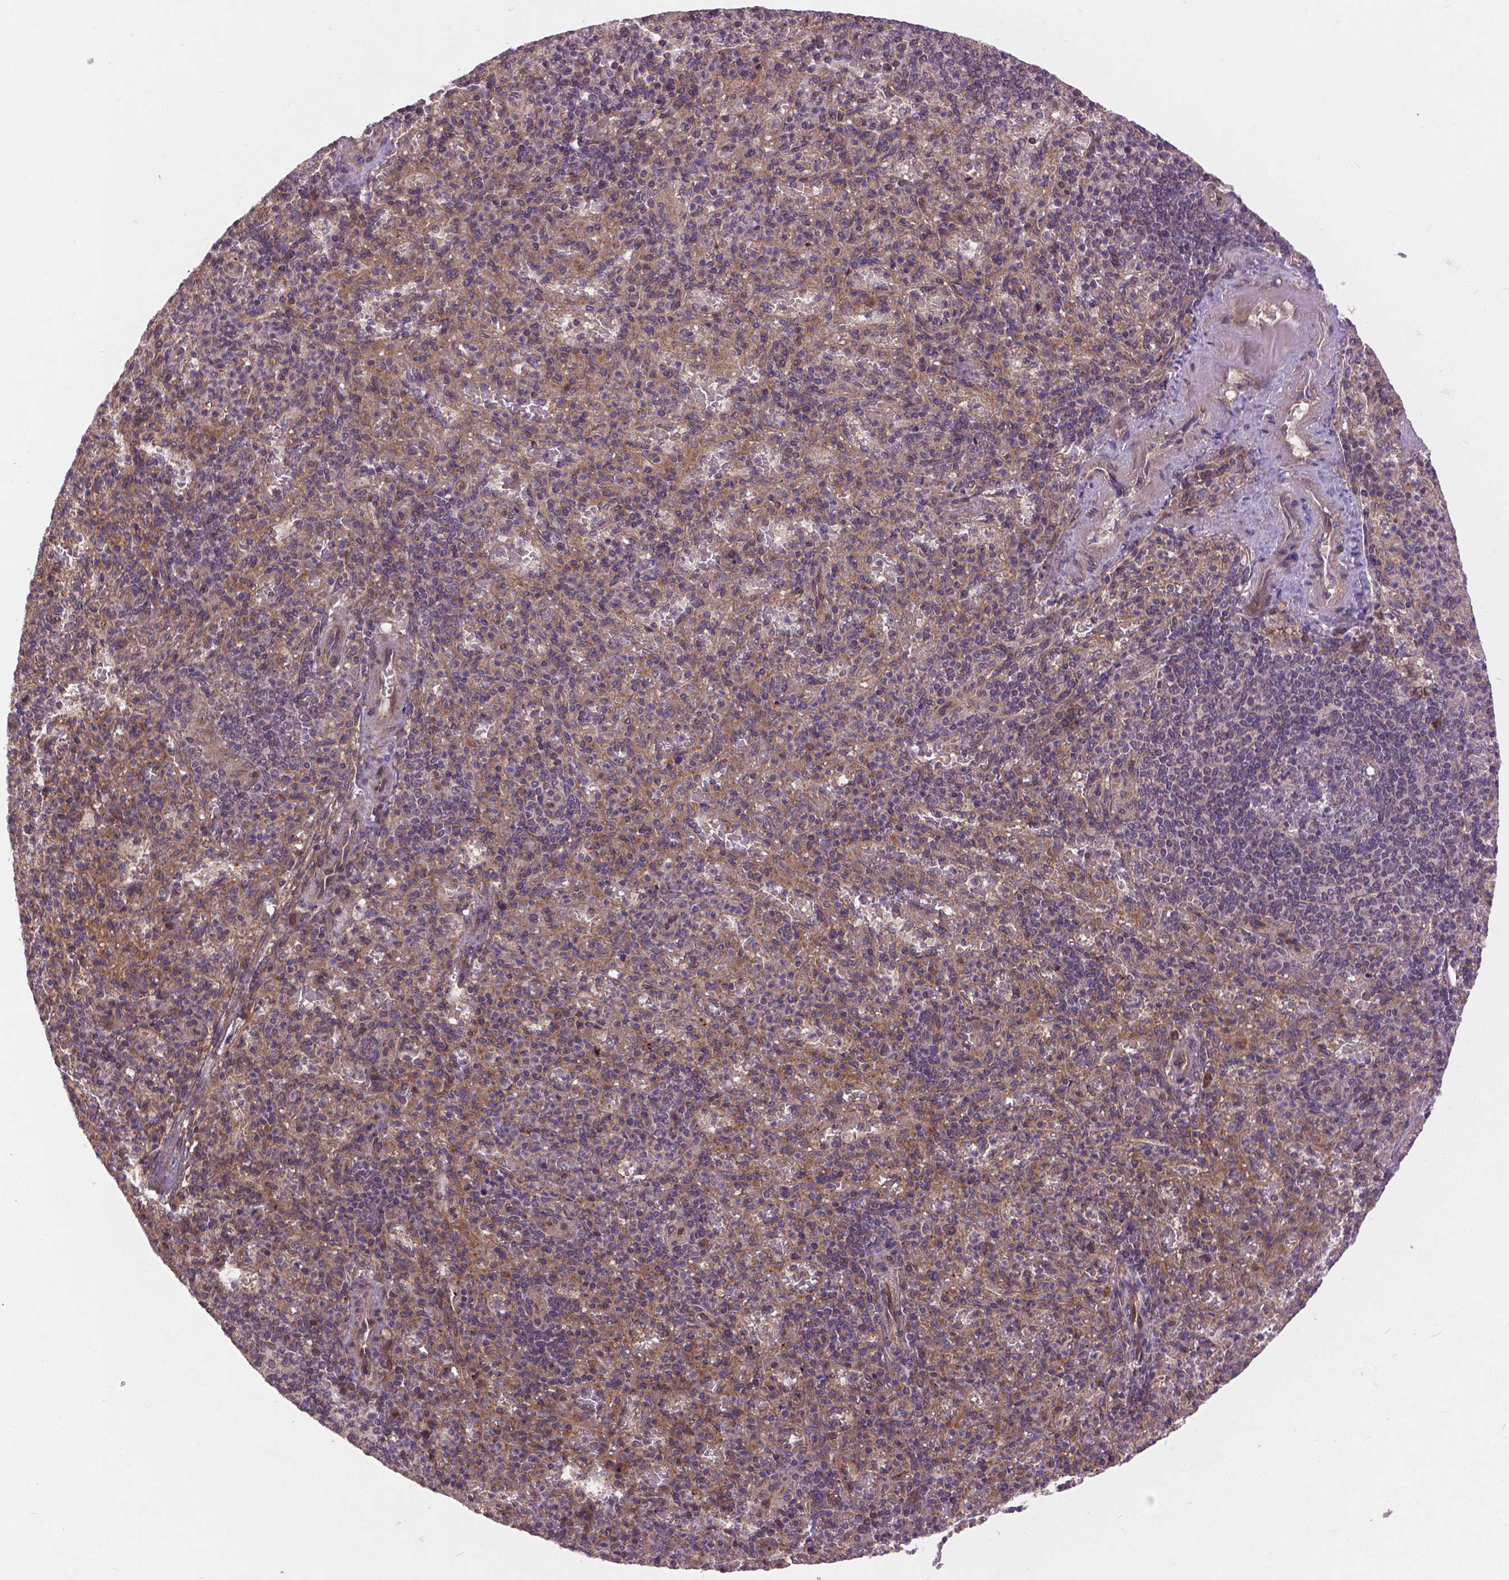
{"staining": {"intensity": "moderate", "quantity": ">75%", "location": "cytoplasmic/membranous"}, "tissue": "spleen", "cell_type": "Cells in red pulp", "image_type": "normal", "snomed": [{"axis": "morphology", "description": "Normal tissue, NOS"}, {"axis": "topography", "description": "Spleen"}], "caption": "Moderate cytoplasmic/membranous expression for a protein is present in approximately >75% of cells in red pulp of unremarkable spleen using immunohistochemistry.", "gene": "ZNF616", "patient": {"sex": "female", "age": 74}}